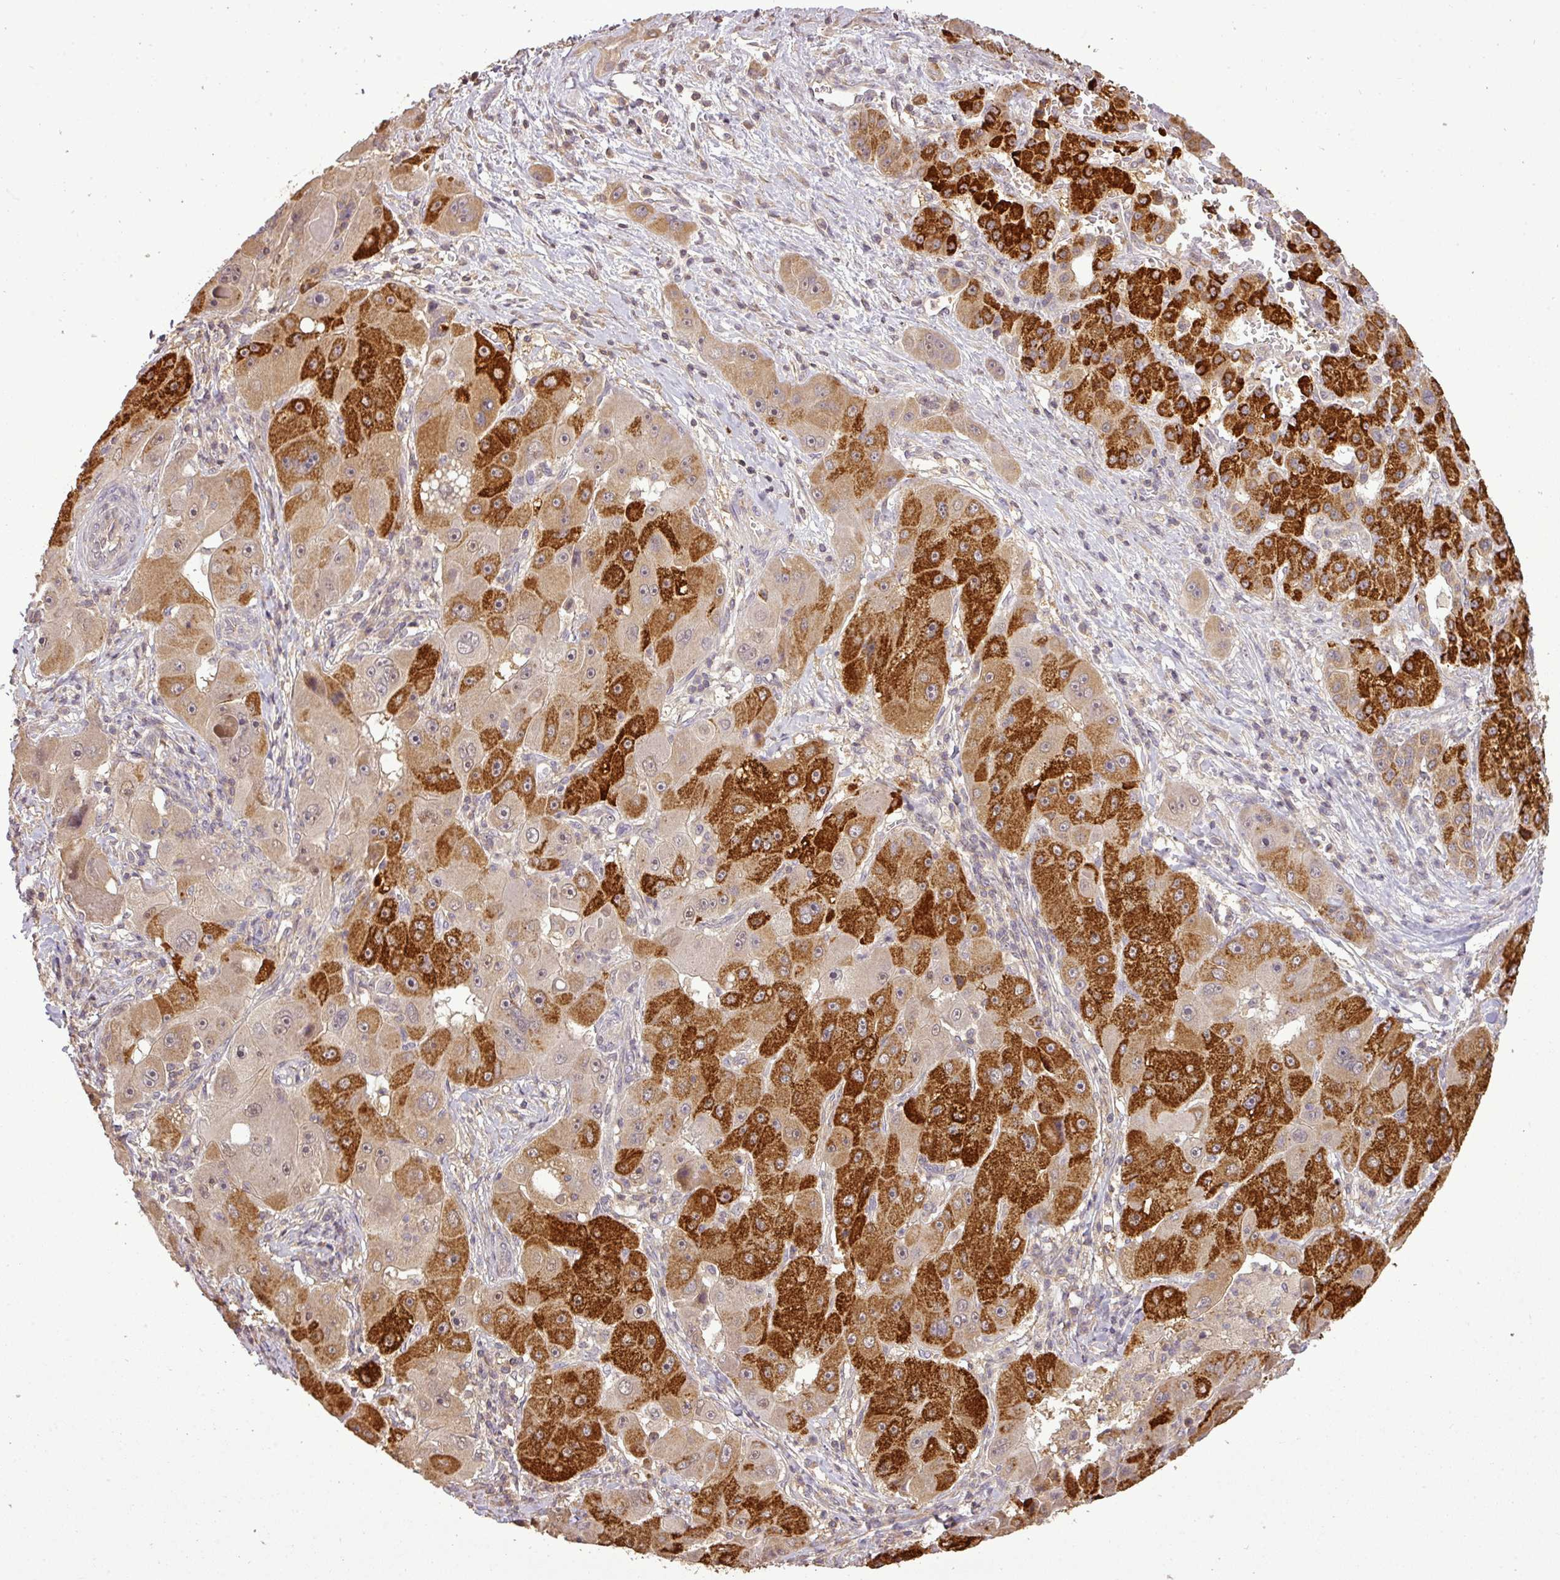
{"staining": {"intensity": "strong", "quantity": "25%-75%", "location": "cytoplasmic/membranous"}, "tissue": "liver cancer", "cell_type": "Tumor cells", "image_type": "cancer", "snomed": [{"axis": "morphology", "description": "Carcinoma, Hepatocellular, NOS"}, {"axis": "topography", "description": "Liver"}], "caption": "Liver cancer stained with a brown dye reveals strong cytoplasmic/membranous positive expression in approximately 25%-75% of tumor cells.", "gene": "FAIM", "patient": {"sex": "male", "age": 76}}